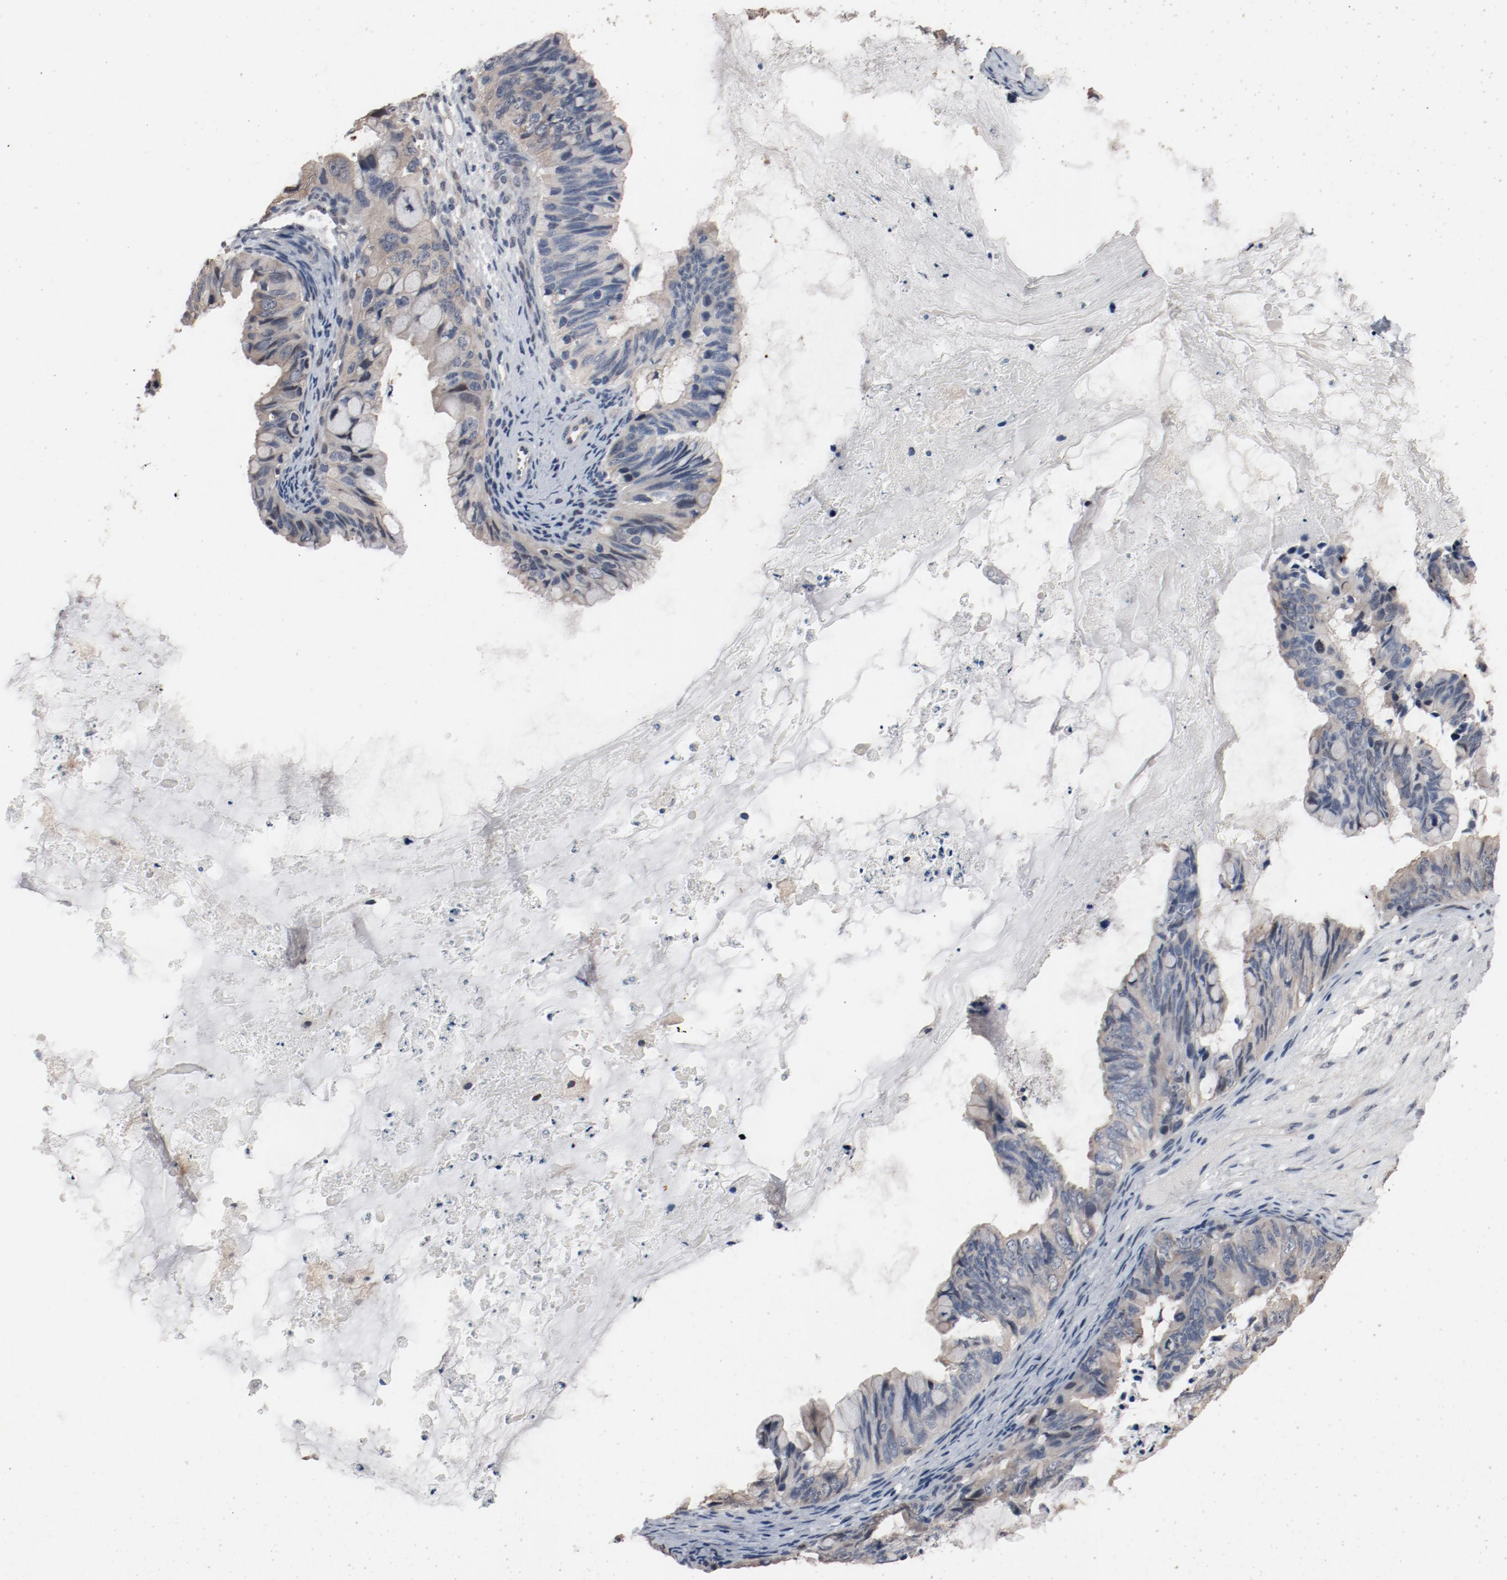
{"staining": {"intensity": "weak", "quantity": ">75%", "location": "cytoplasmic/membranous"}, "tissue": "ovarian cancer", "cell_type": "Tumor cells", "image_type": "cancer", "snomed": [{"axis": "morphology", "description": "Cystadenocarcinoma, mucinous, NOS"}, {"axis": "topography", "description": "Ovary"}], "caption": "A high-resolution photomicrograph shows immunohistochemistry staining of mucinous cystadenocarcinoma (ovarian), which exhibits weak cytoplasmic/membranous expression in approximately >75% of tumor cells.", "gene": "DNAL4", "patient": {"sex": "female", "age": 36}}